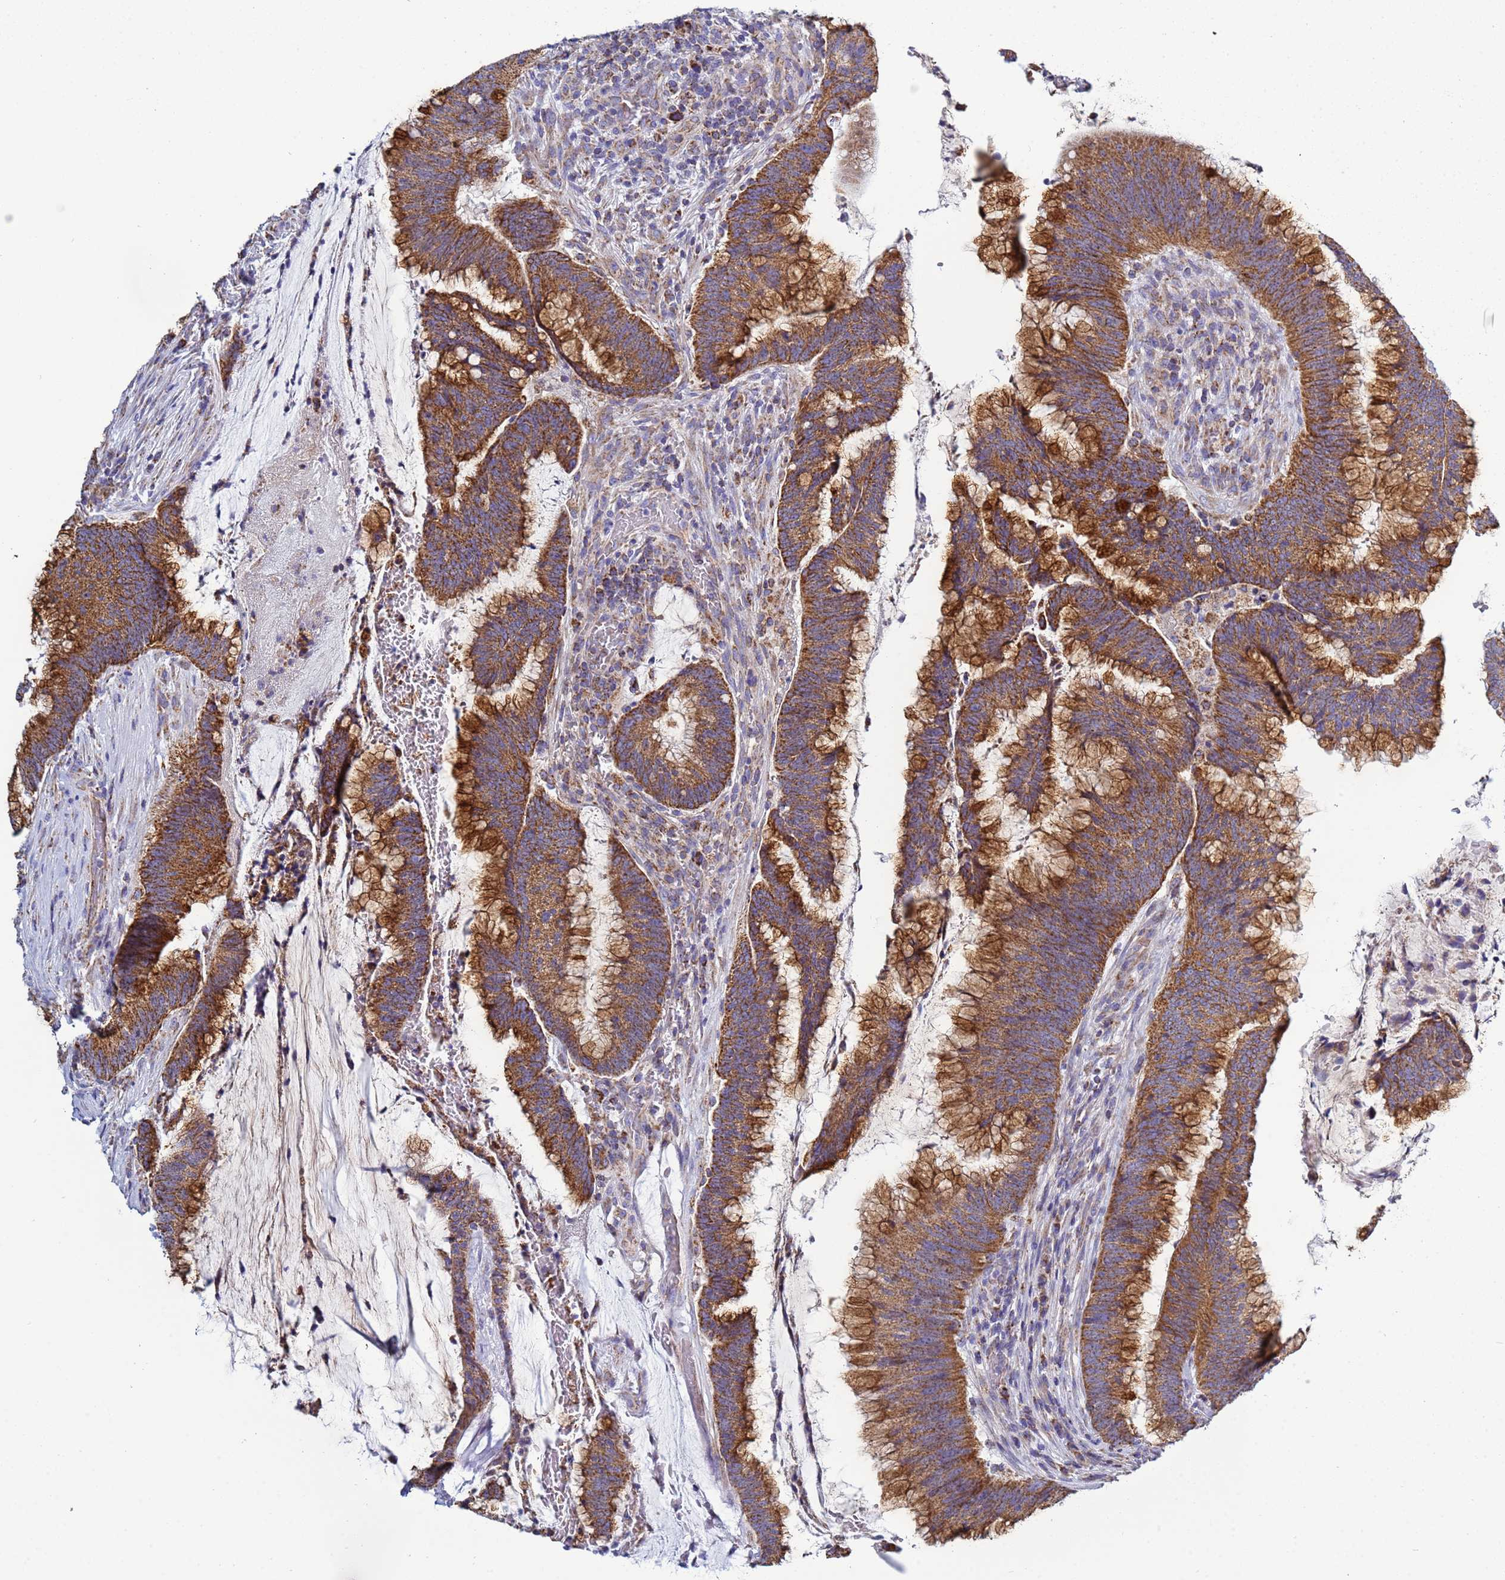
{"staining": {"intensity": "strong", "quantity": ">75%", "location": "cytoplasmic/membranous"}, "tissue": "colorectal cancer", "cell_type": "Tumor cells", "image_type": "cancer", "snomed": [{"axis": "morphology", "description": "Adenocarcinoma, NOS"}, {"axis": "topography", "description": "Rectum"}], "caption": "Immunohistochemical staining of colorectal adenocarcinoma reveals high levels of strong cytoplasmic/membranous expression in about >75% of tumor cells.", "gene": "COQ4", "patient": {"sex": "female", "age": 77}}